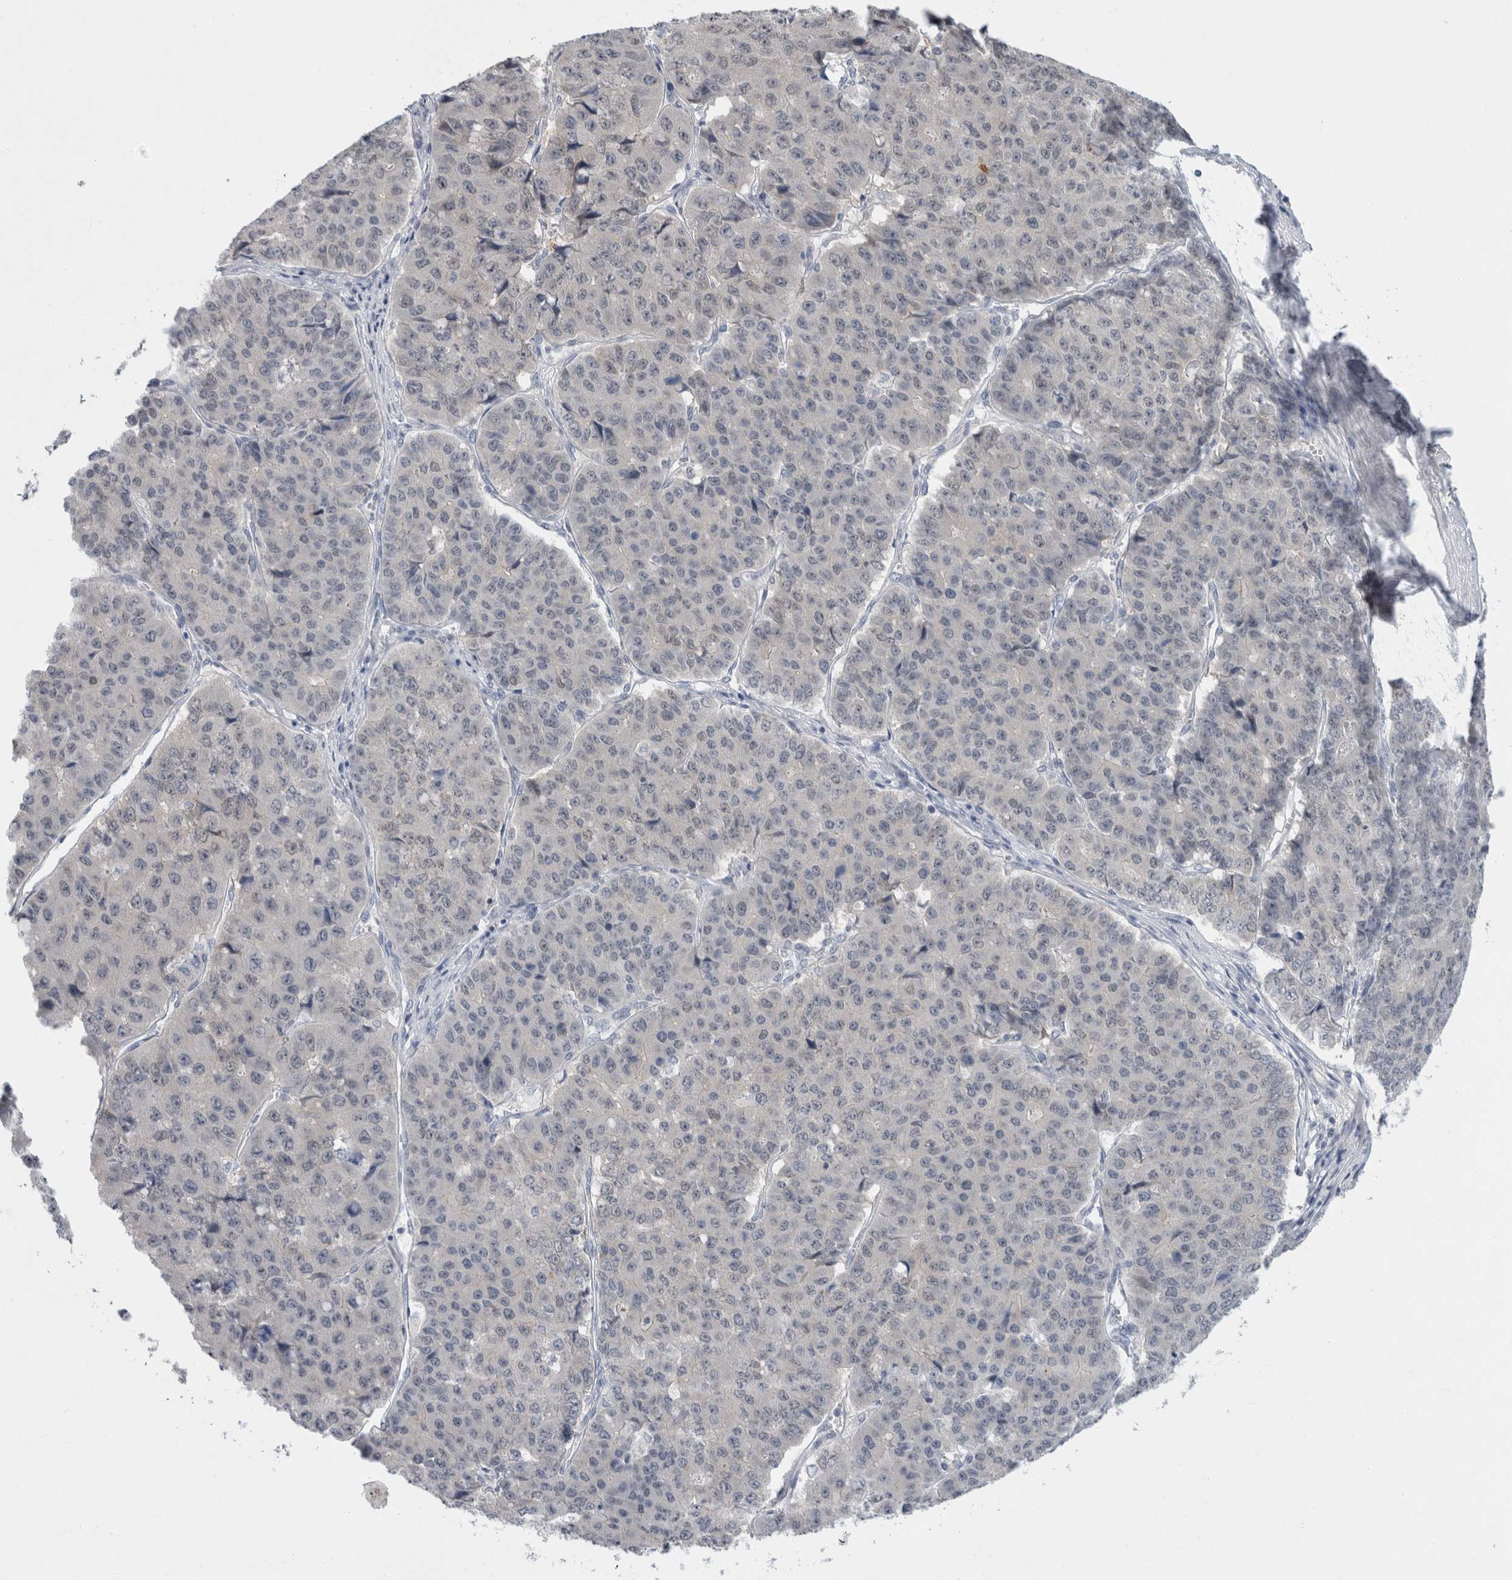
{"staining": {"intensity": "negative", "quantity": "none", "location": "none"}, "tissue": "pancreatic cancer", "cell_type": "Tumor cells", "image_type": "cancer", "snomed": [{"axis": "morphology", "description": "Adenocarcinoma, NOS"}, {"axis": "topography", "description": "Pancreas"}], "caption": "Pancreatic adenocarcinoma was stained to show a protein in brown. There is no significant expression in tumor cells.", "gene": "CASP6", "patient": {"sex": "male", "age": 50}}